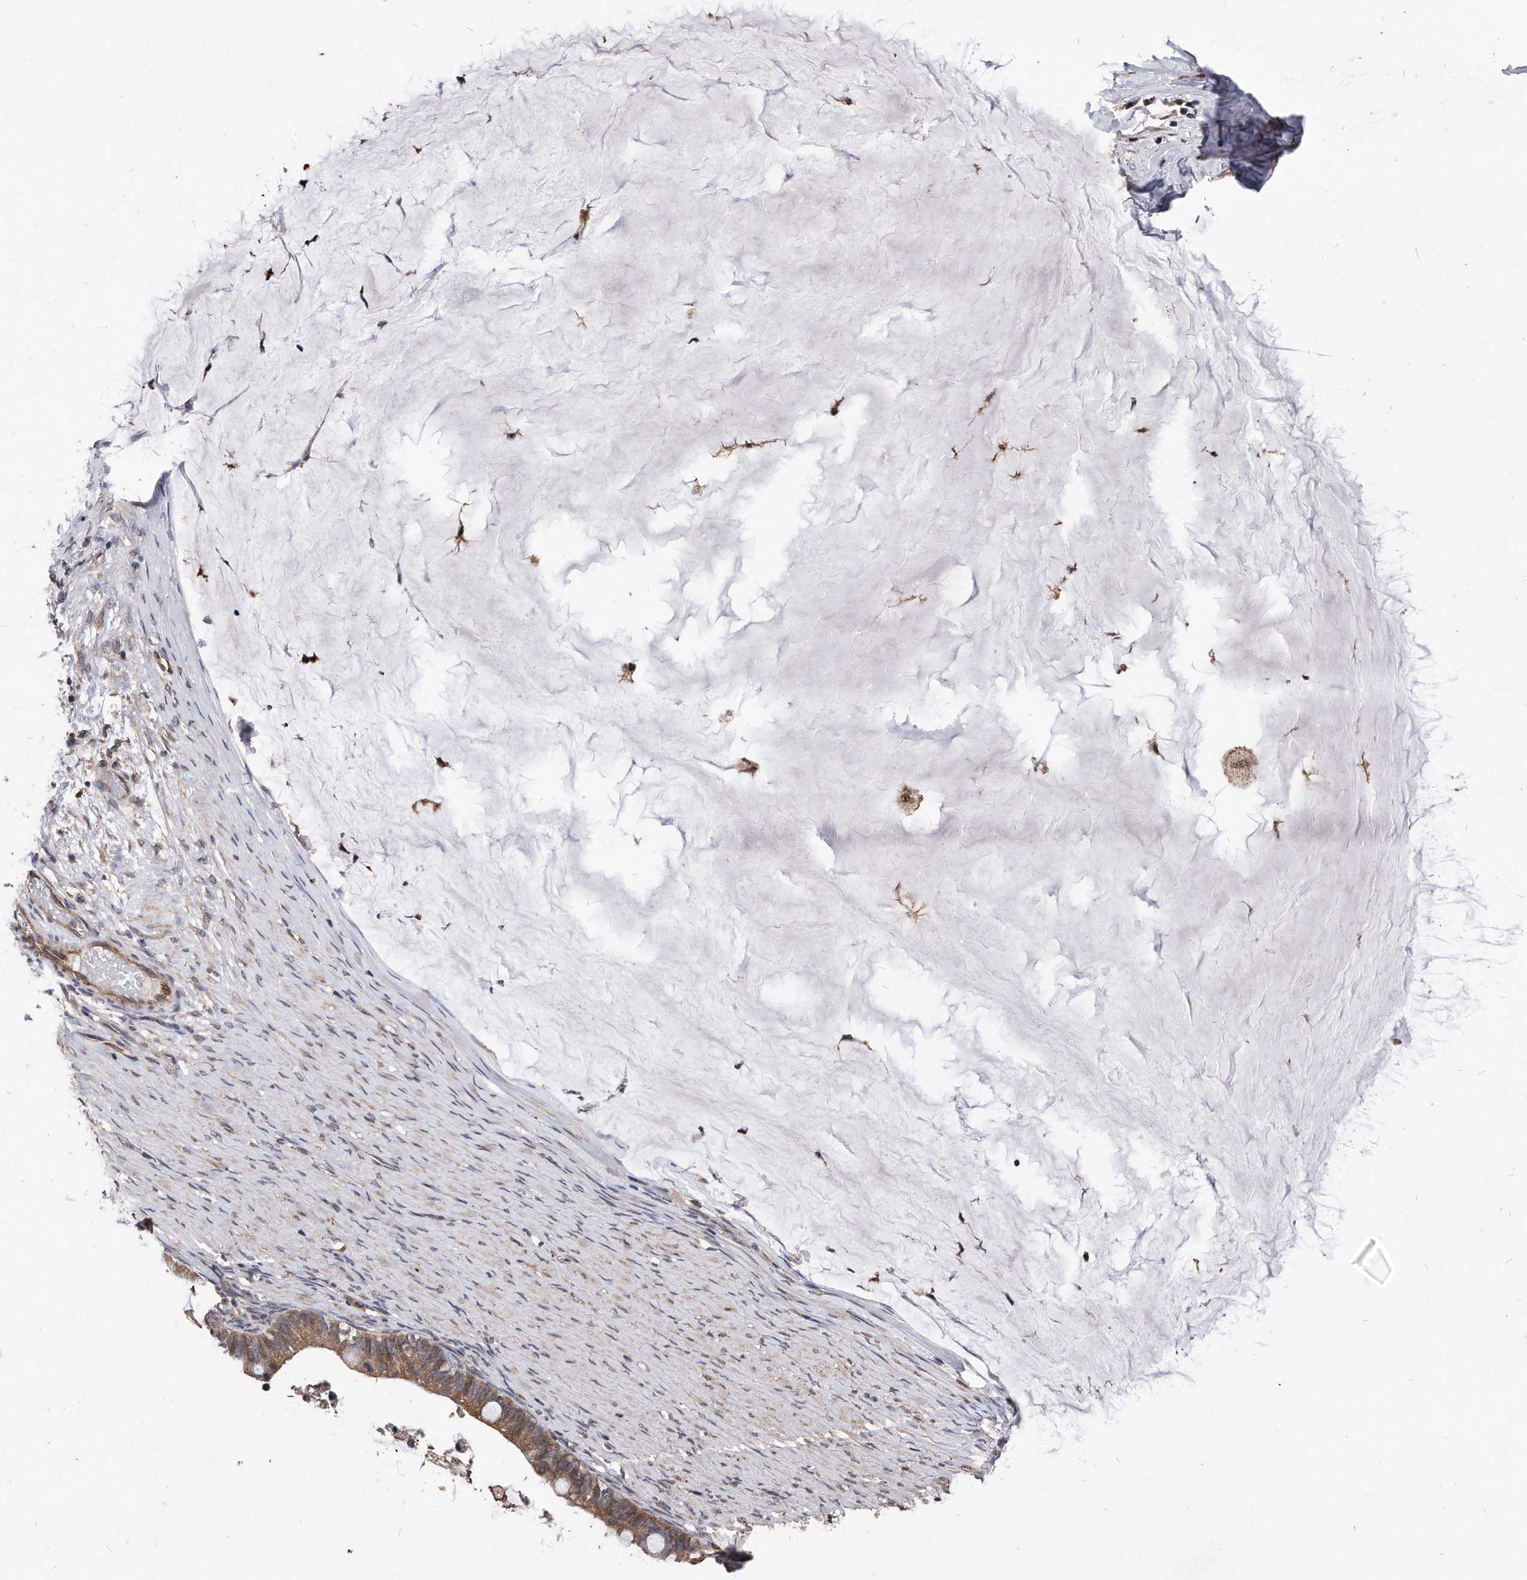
{"staining": {"intensity": "moderate", "quantity": ">75%", "location": "cytoplasmic/membranous"}, "tissue": "ovarian cancer", "cell_type": "Tumor cells", "image_type": "cancer", "snomed": [{"axis": "morphology", "description": "Cystadenocarcinoma, mucinous, NOS"}, {"axis": "topography", "description": "Ovary"}], "caption": "Immunohistochemistry (IHC) (DAB) staining of ovarian cancer demonstrates moderate cytoplasmic/membranous protein expression in approximately >75% of tumor cells. (Stains: DAB in brown, nuclei in blue, Microscopy: brightfield microscopy at high magnification).", "gene": "IL20RA", "patient": {"sex": "female", "age": 61}}